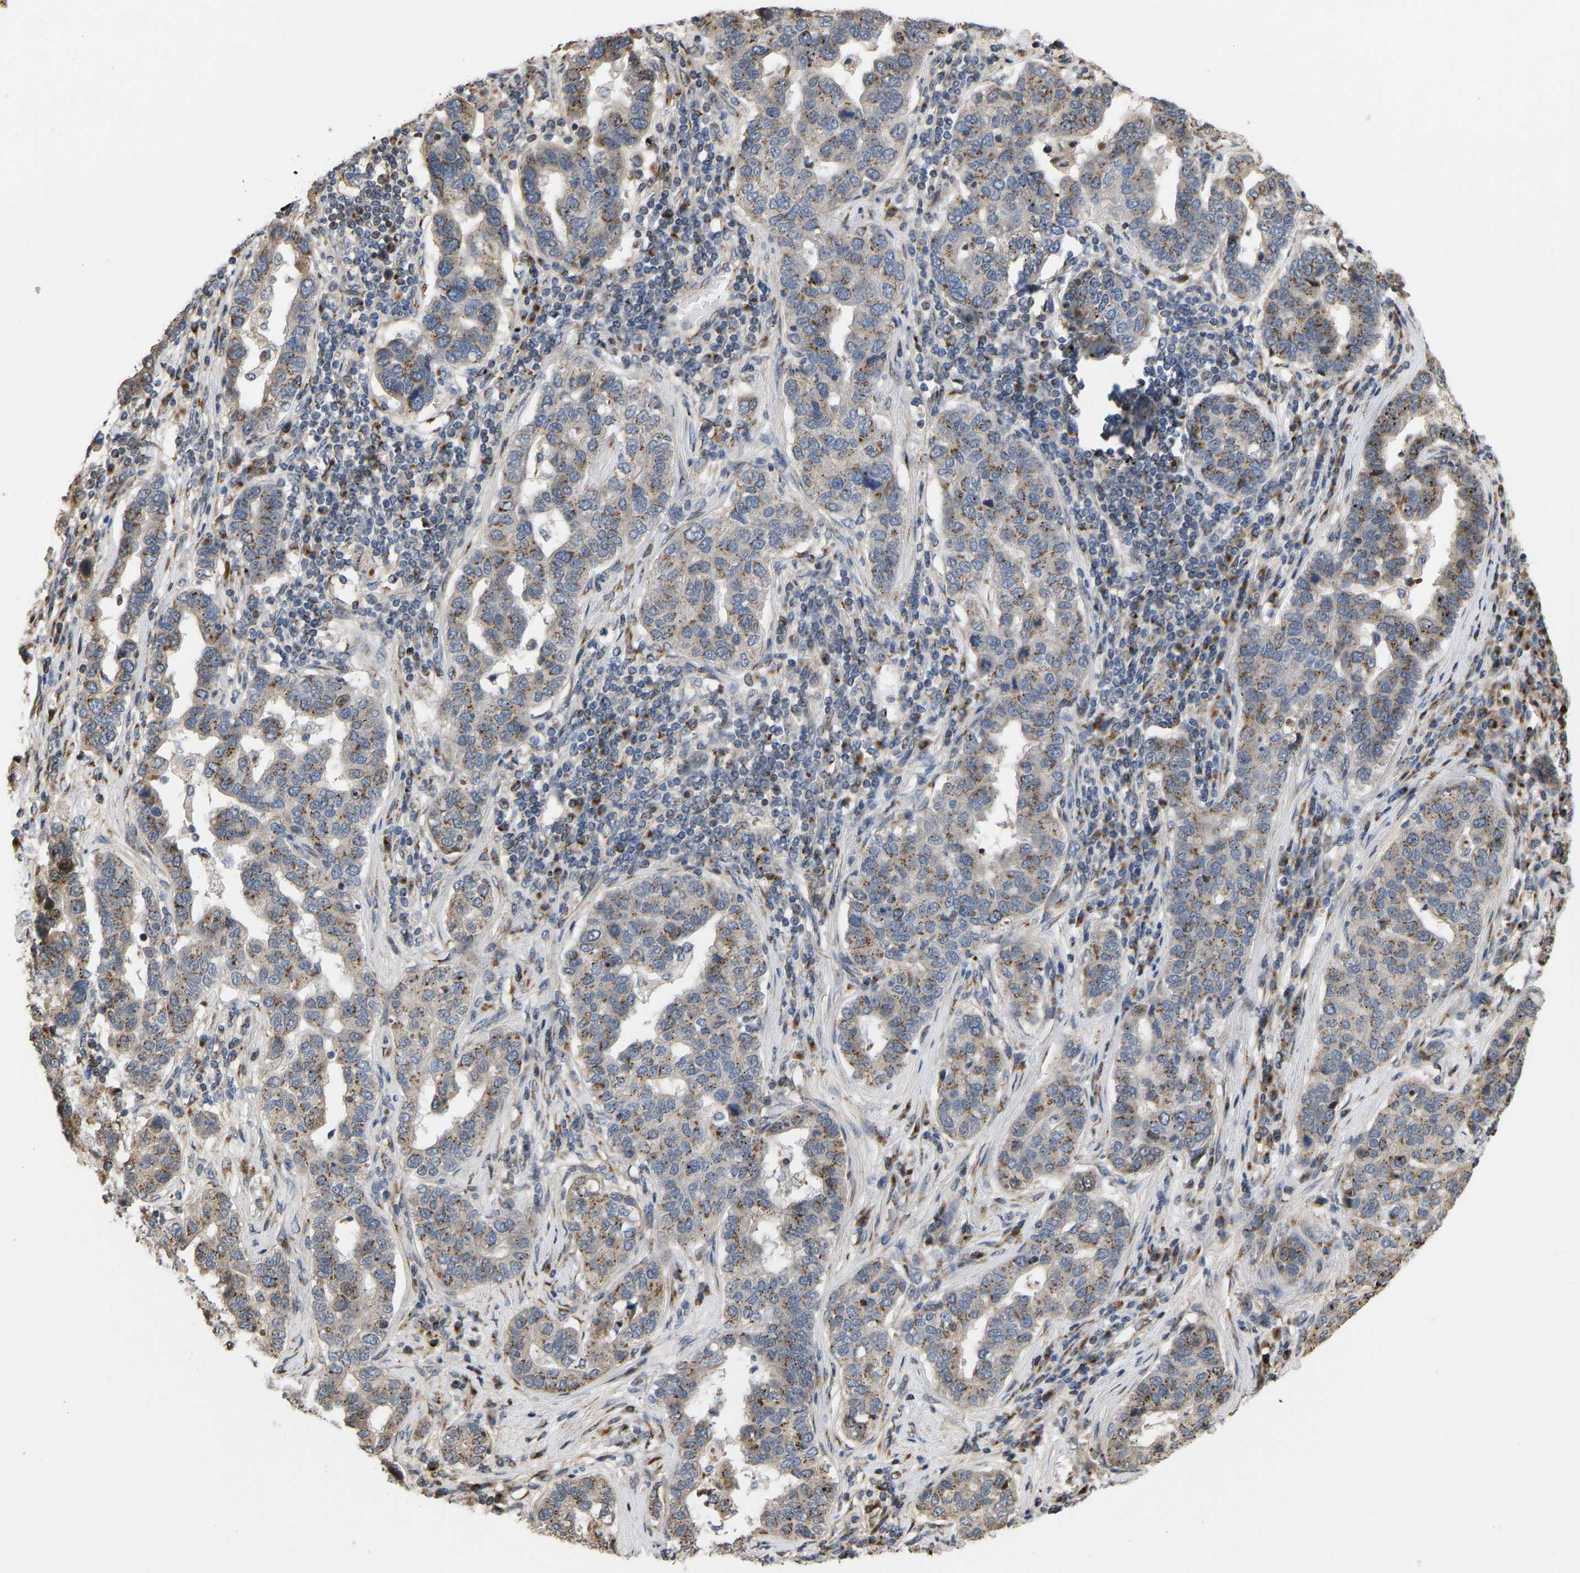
{"staining": {"intensity": "moderate", "quantity": ">75%", "location": "cytoplasmic/membranous"}, "tissue": "pancreatic cancer", "cell_type": "Tumor cells", "image_type": "cancer", "snomed": [{"axis": "morphology", "description": "Adenocarcinoma, NOS"}, {"axis": "topography", "description": "Pancreas"}], "caption": "Immunohistochemical staining of pancreatic cancer (adenocarcinoma) reveals medium levels of moderate cytoplasmic/membranous protein staining in about >75% of tumor cells.", "gene": "YIPF4", "patient": {"sex": "female", "age": 61}}